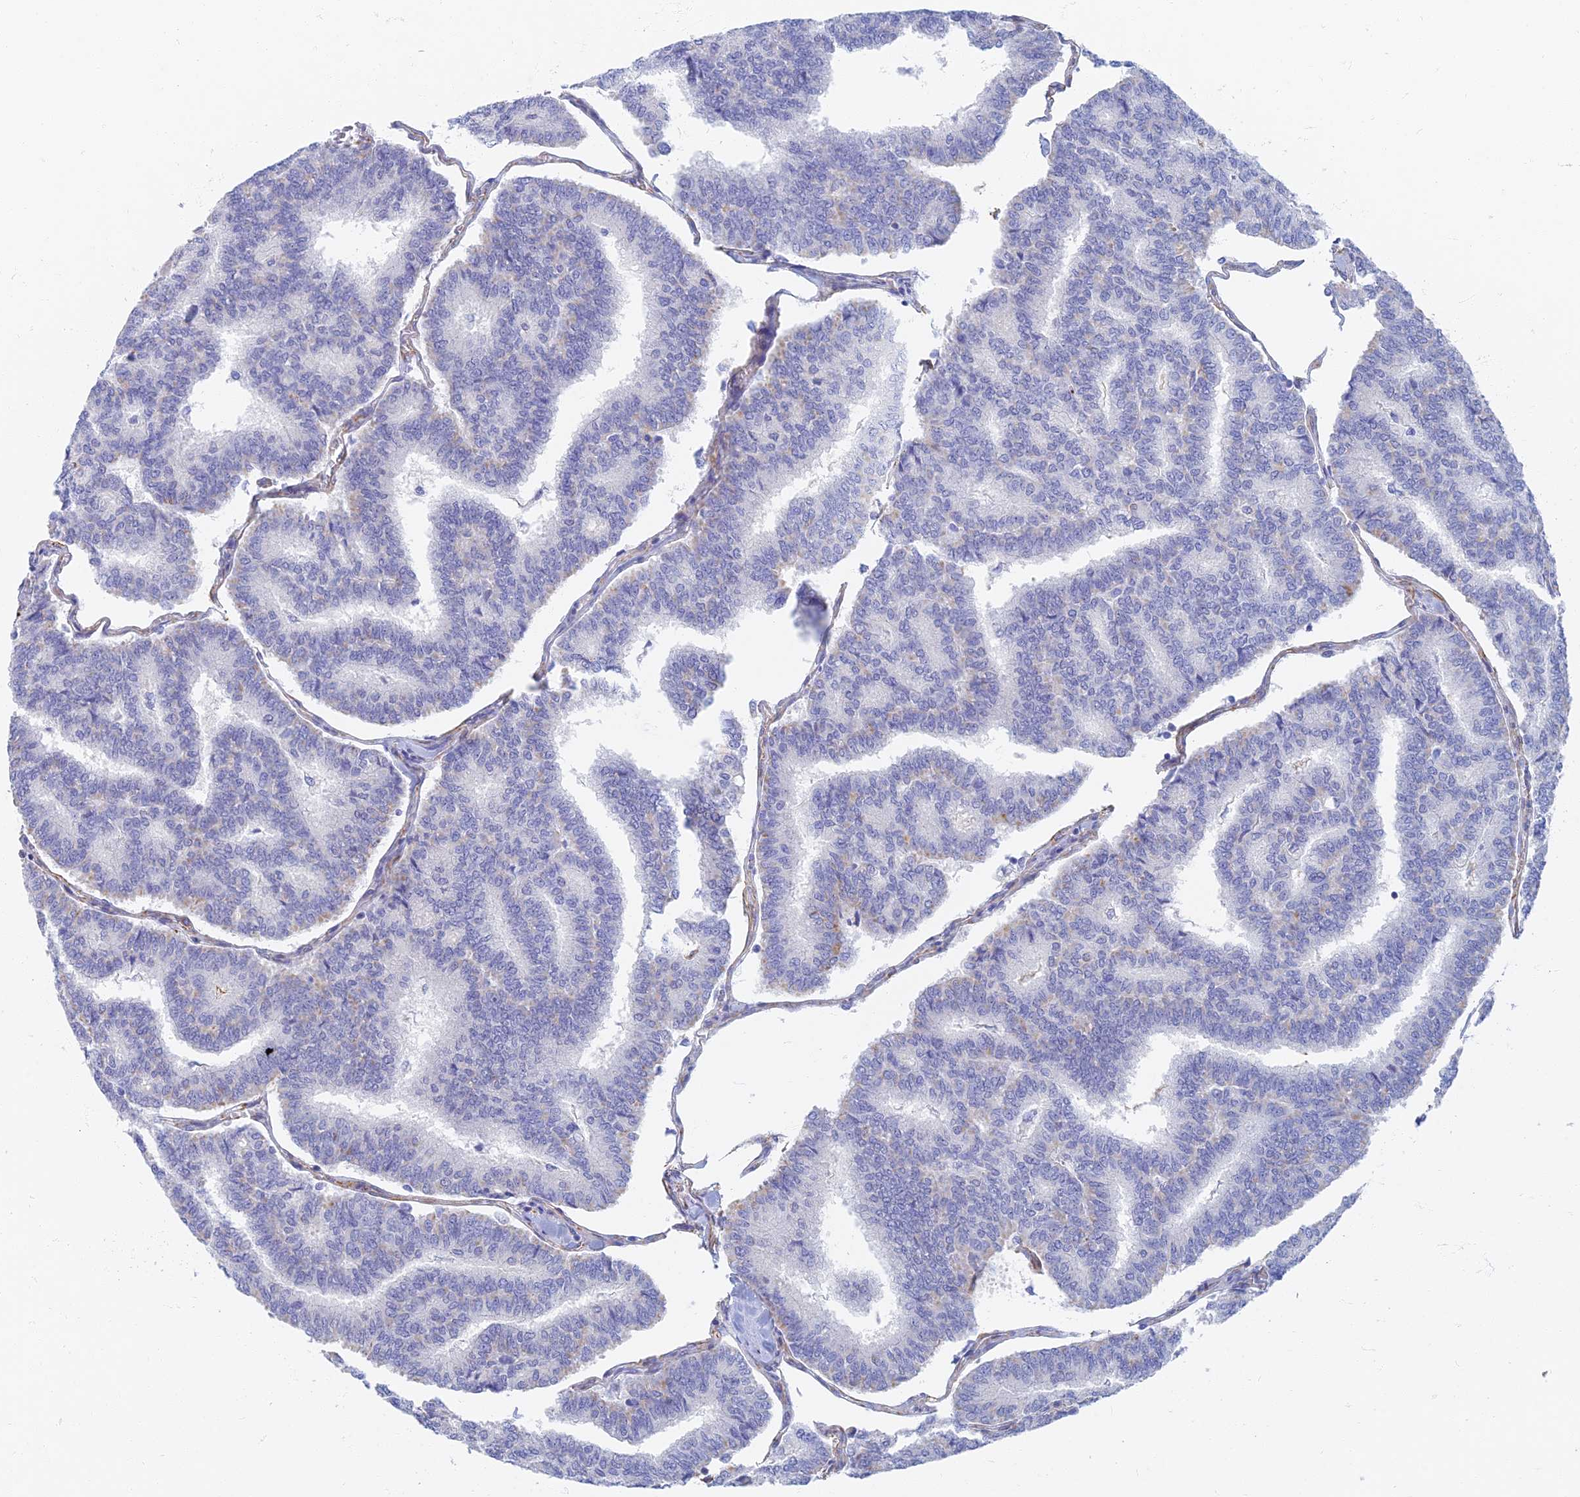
{"staining": {"intensity": "negative", "quantity": "none", "location": "none"}, "tissue": "thyroid cancer", "cell_type": "Tumor cells", "image_type": "cancer", "snomed": [{"axis": "morphology", "description": "Papillary adenocarcinoma, NOS"}, {"axis": "topography", "description": "Thyroid gland"}], "caption": "Human thyroid papillary adenocarcinoma stained for a protein using immunohistochemistry (IHC) reveals no staining in tumor cells.", "gene": "RMC1", "patient": {"sex": "female", "age": 35}}